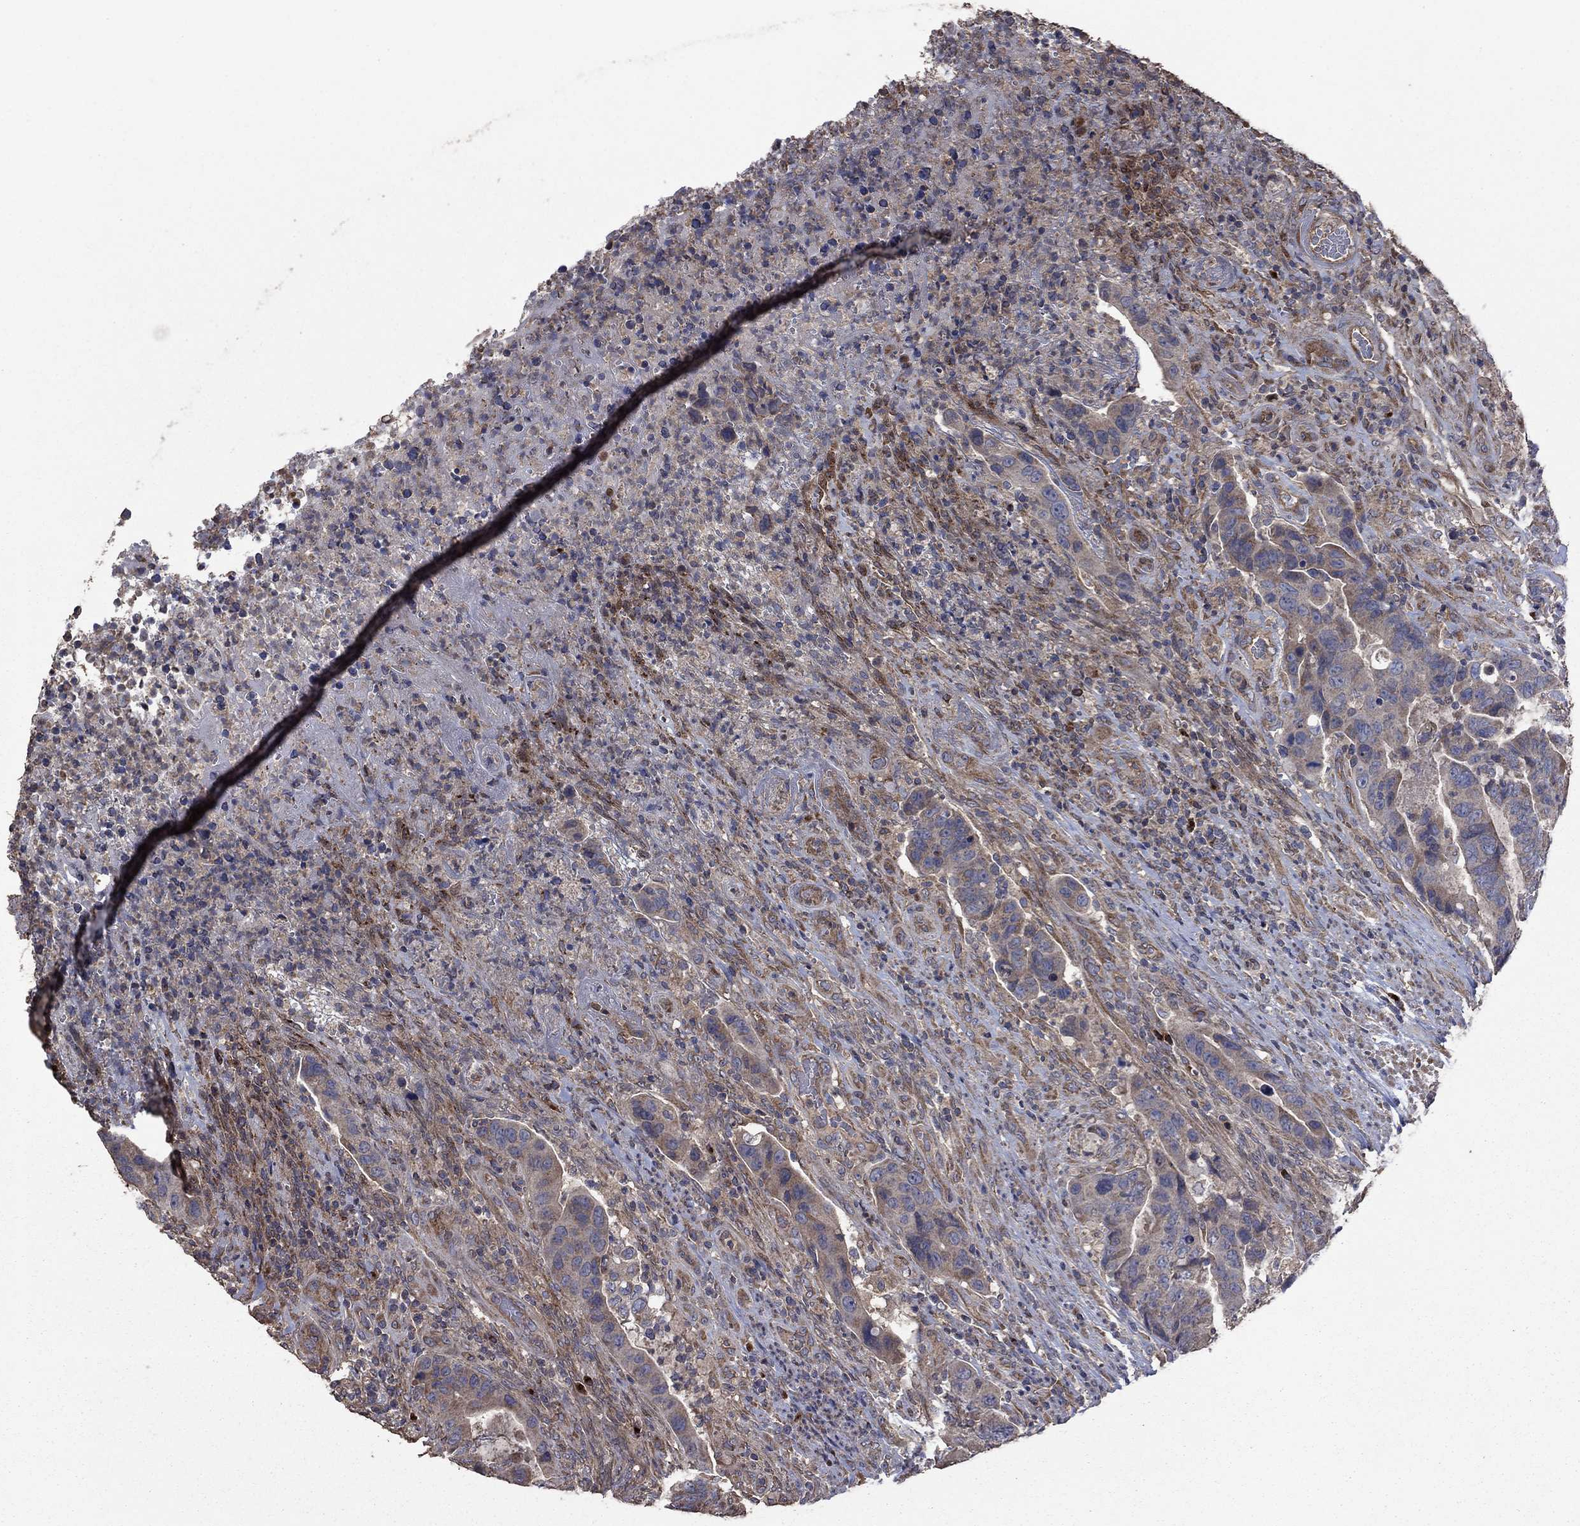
{"staining": {"intensity": "weak", "quantity": ">75%", "location": "cytoplasmic/membranous"}, "tissue": "colorectal cancer", "cell_type": "Tumor cells", "image_type": "cancer", "snomed": [{"axis": "morphology", "description": "Adenocarcinoma, NOS"}, {"axis": "topography", "description": "Colon"}], "caption": "A brown stain shows weak cytoplasmic/membranous staining of a protein in human colorectal adenocarcinoma tumor cells.", "gene": "FLT4", "patient": {"sex": "female", "age": 56}}